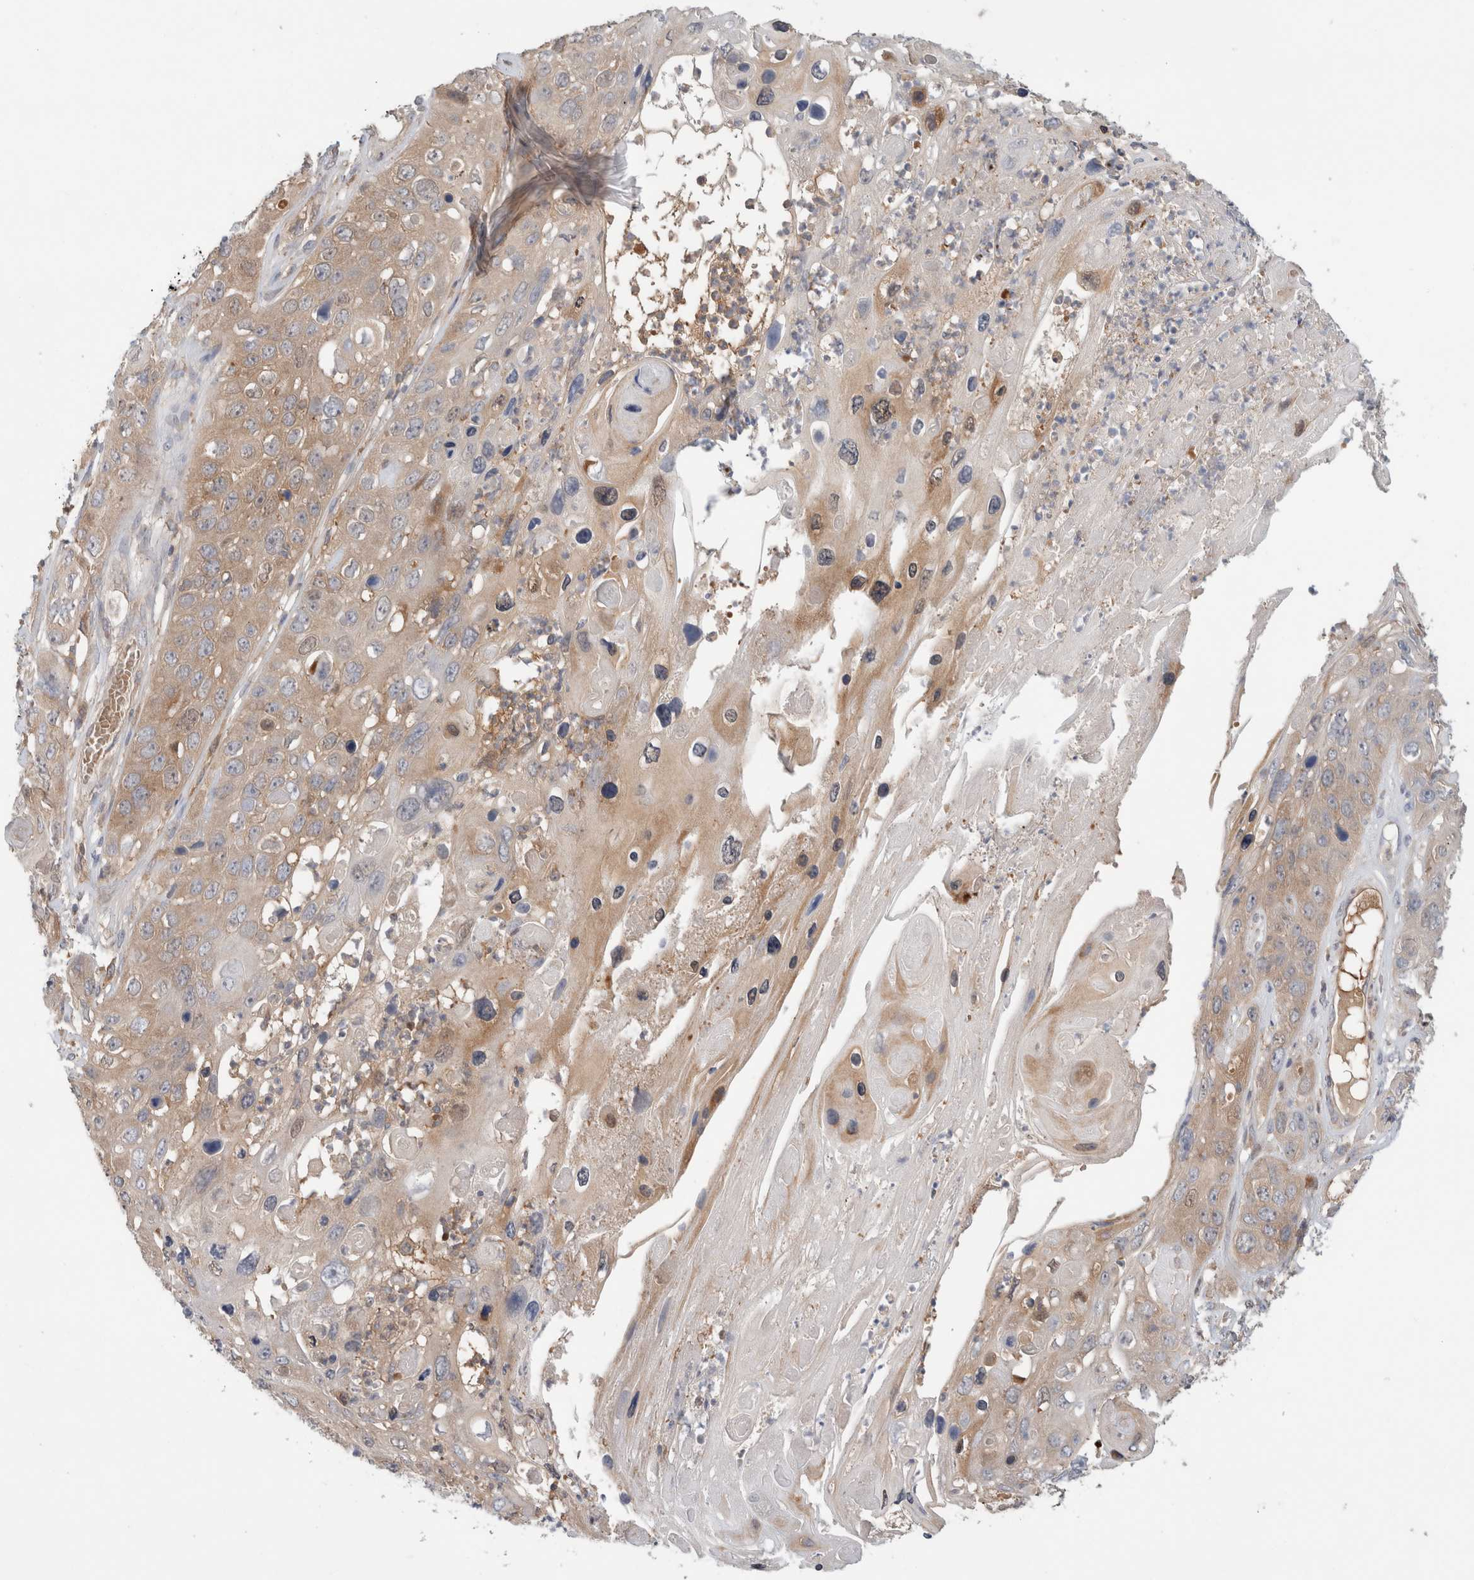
{"staining": {"intensity": "moderate", "quantity": ">75%", "location": "cytoplasmic/membranous"}, "tissue": "skin cancer", "cell_type": "Tumor cells", "image_type": "cancer", "snomed": [{"axis": "morphology", "description": "Squamous cell carcinoma, NOS"}, {"axis": "topography", "description": "Skin"}], "caption": "Immunohistochemical staining of human skin cancer (squamous cell carcinoma) displays medium levels of moderate cytoplasmic/membranous positivity in about >75% of tumor cells. (DAB = brown stain, brightfield microscopy at high magnification).", "gene": "KLHL14", "patient": {"sex": "male", "age": 55}}